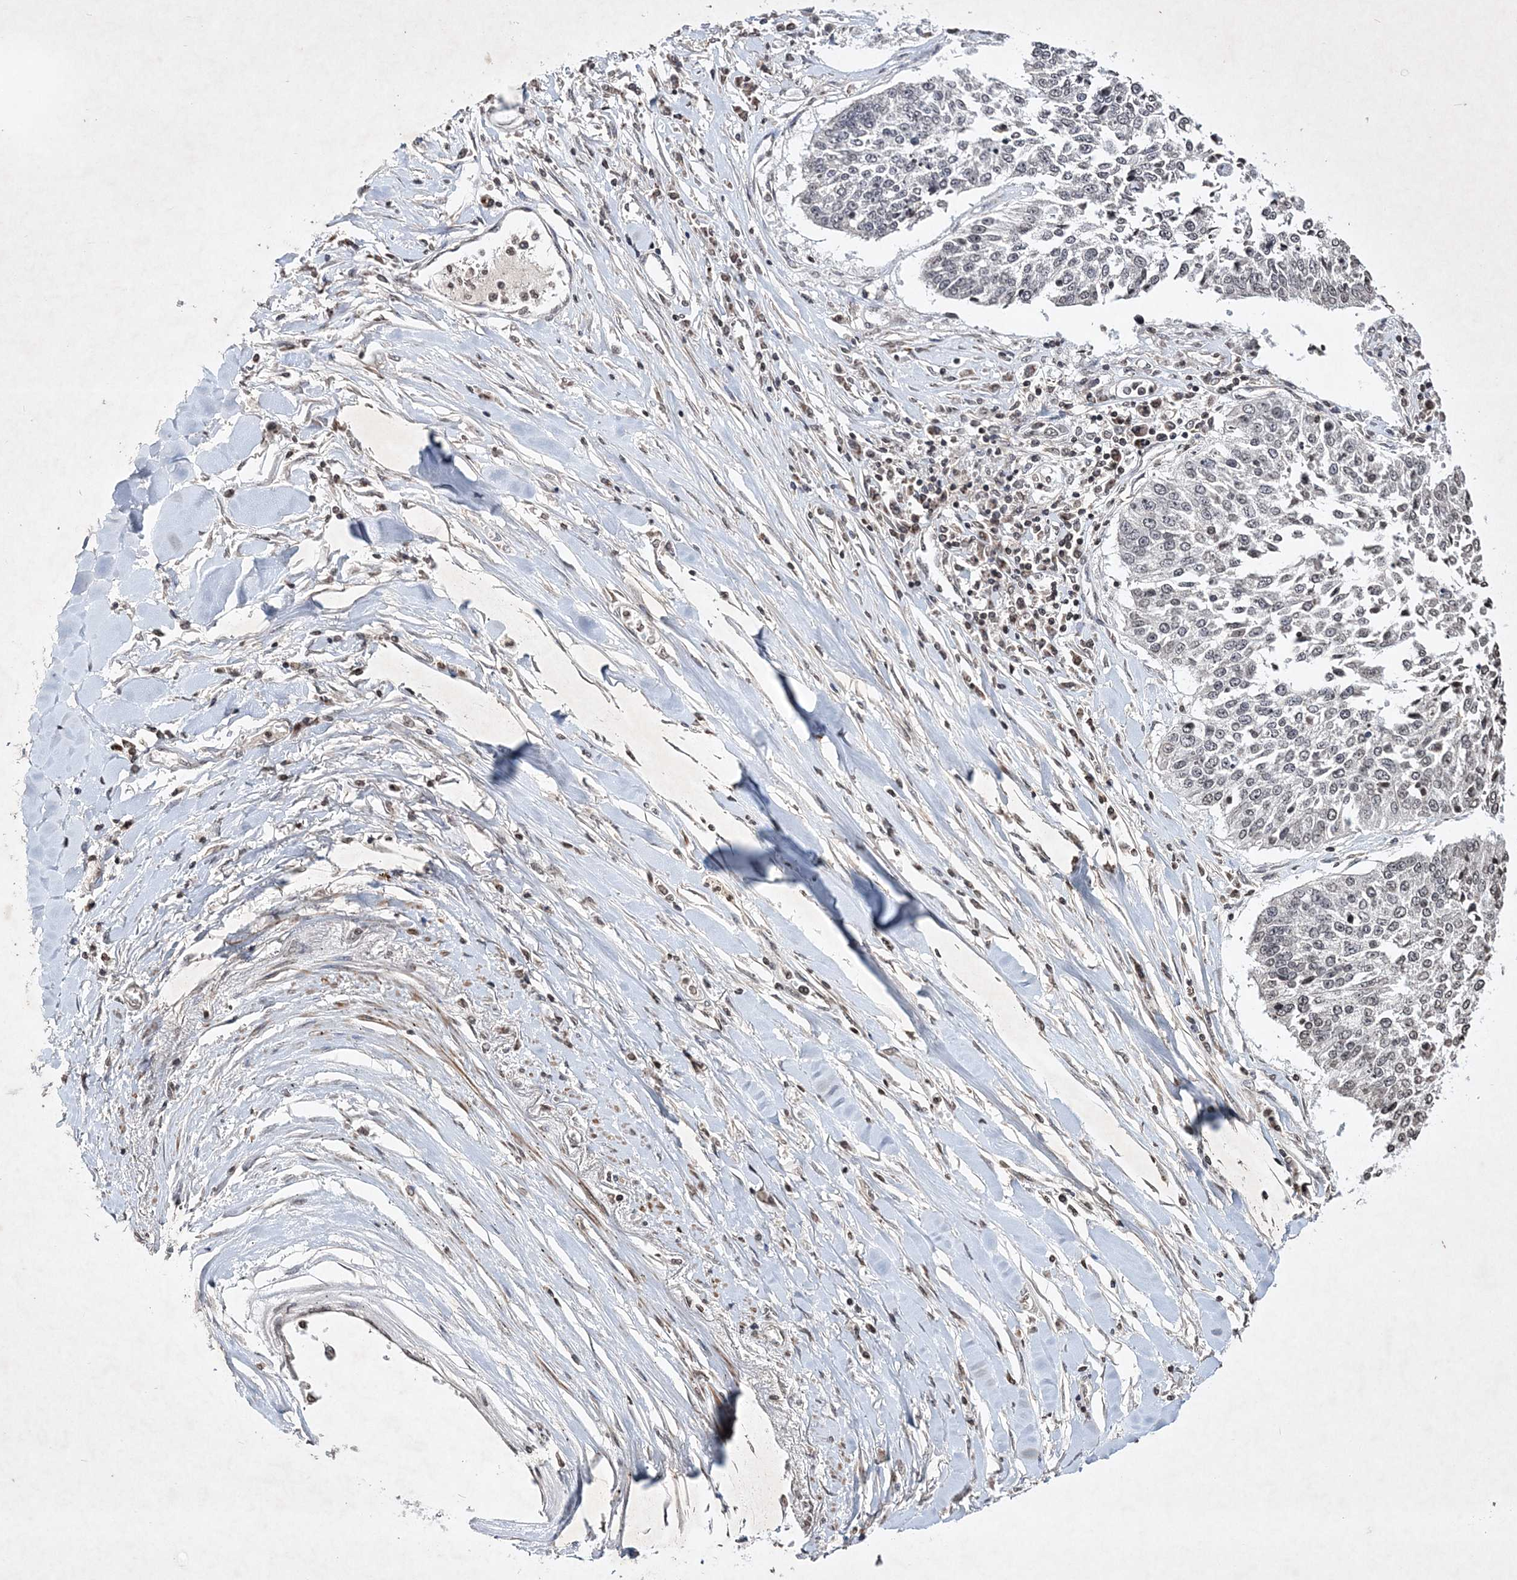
{"staining": {"intensity": "weak", "quantity": "<25%", "location": "nuclear"}, "tissue": "lung cancer", "cell_type": "Tumor cells", "image_type": "cancer", "snomed": [{"axis": "morphology", "description": "Normal tissue, NOS"}, {"axis": "morphology", "description": "Squamous cell carcinoma, NOS"}, {"axis": "topography", "description": "Cartilage tissue"}, {"axis": "topography", "description": "Lung"}, {"axis": "topography", "description": "Peripheral nerve tissue"}], "caption": "An image of lung squamous cell carcinoma stained for a protein exhibits no brown staining in tumor cells.", "gene": "SOWAHB", "patient": {"sex": "female", "age": 49}}